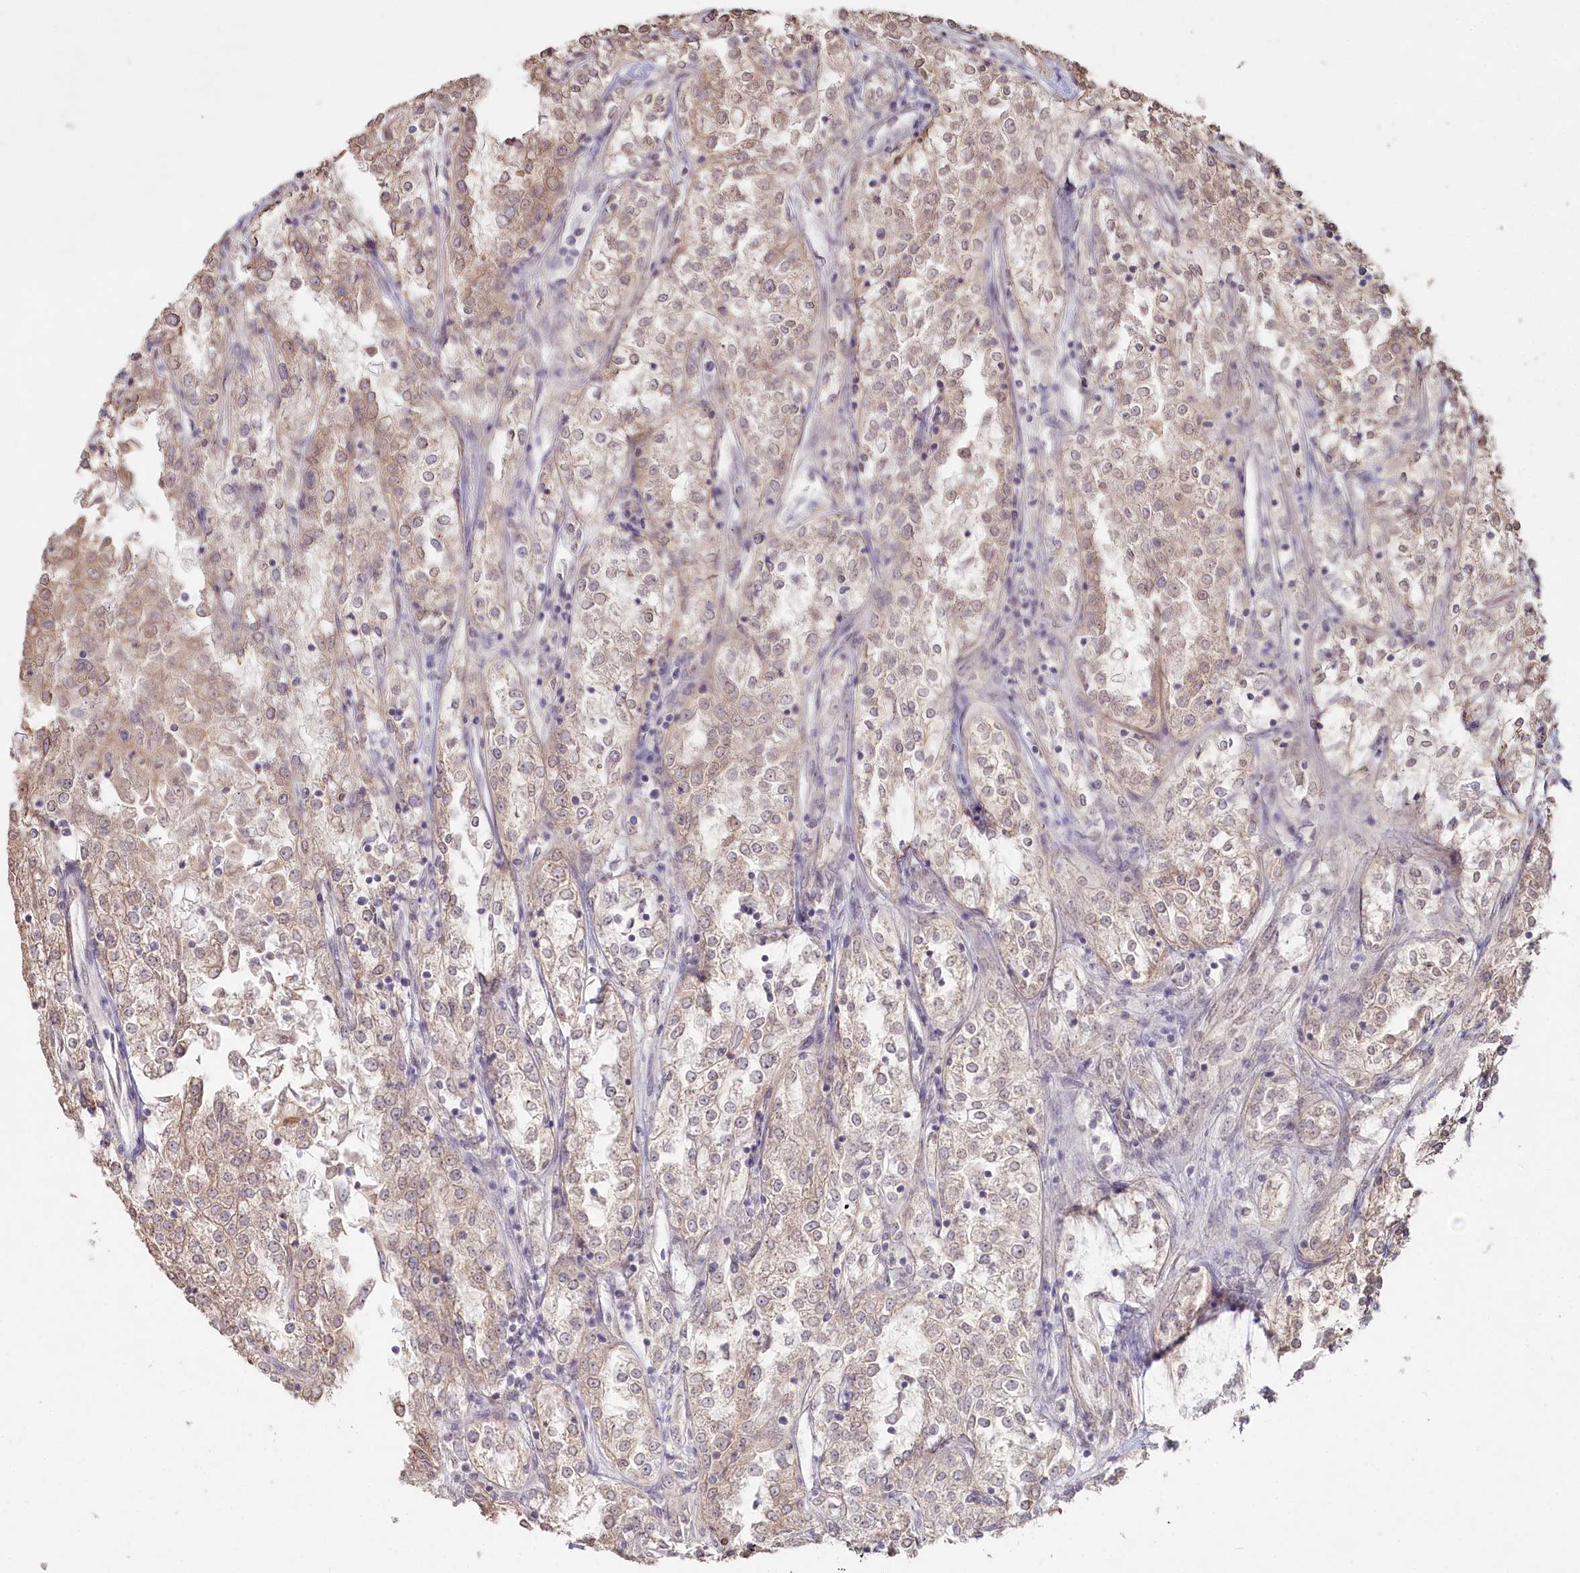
{"staining": {"intensity": "weak", "quantity": "25%-75%", "location": "cytoplasmic/membranous"}, "tissue": "renal cancer", "cell_type": "Tumor cells", "image_type": "cancer", "snomed": [{"axis": "morphology", "description": "Adenocarcinoma, NOS"}, {"axis": "topography", "description": "Kidney"}], "caption": "An image of renal cancer (adenocarcinoma) stained for a protein displays weak cytoplasmic/membranous brown staining in tumor cells.", "gene": "TCHP", "patient": {"sex": "female", "age": 52}}